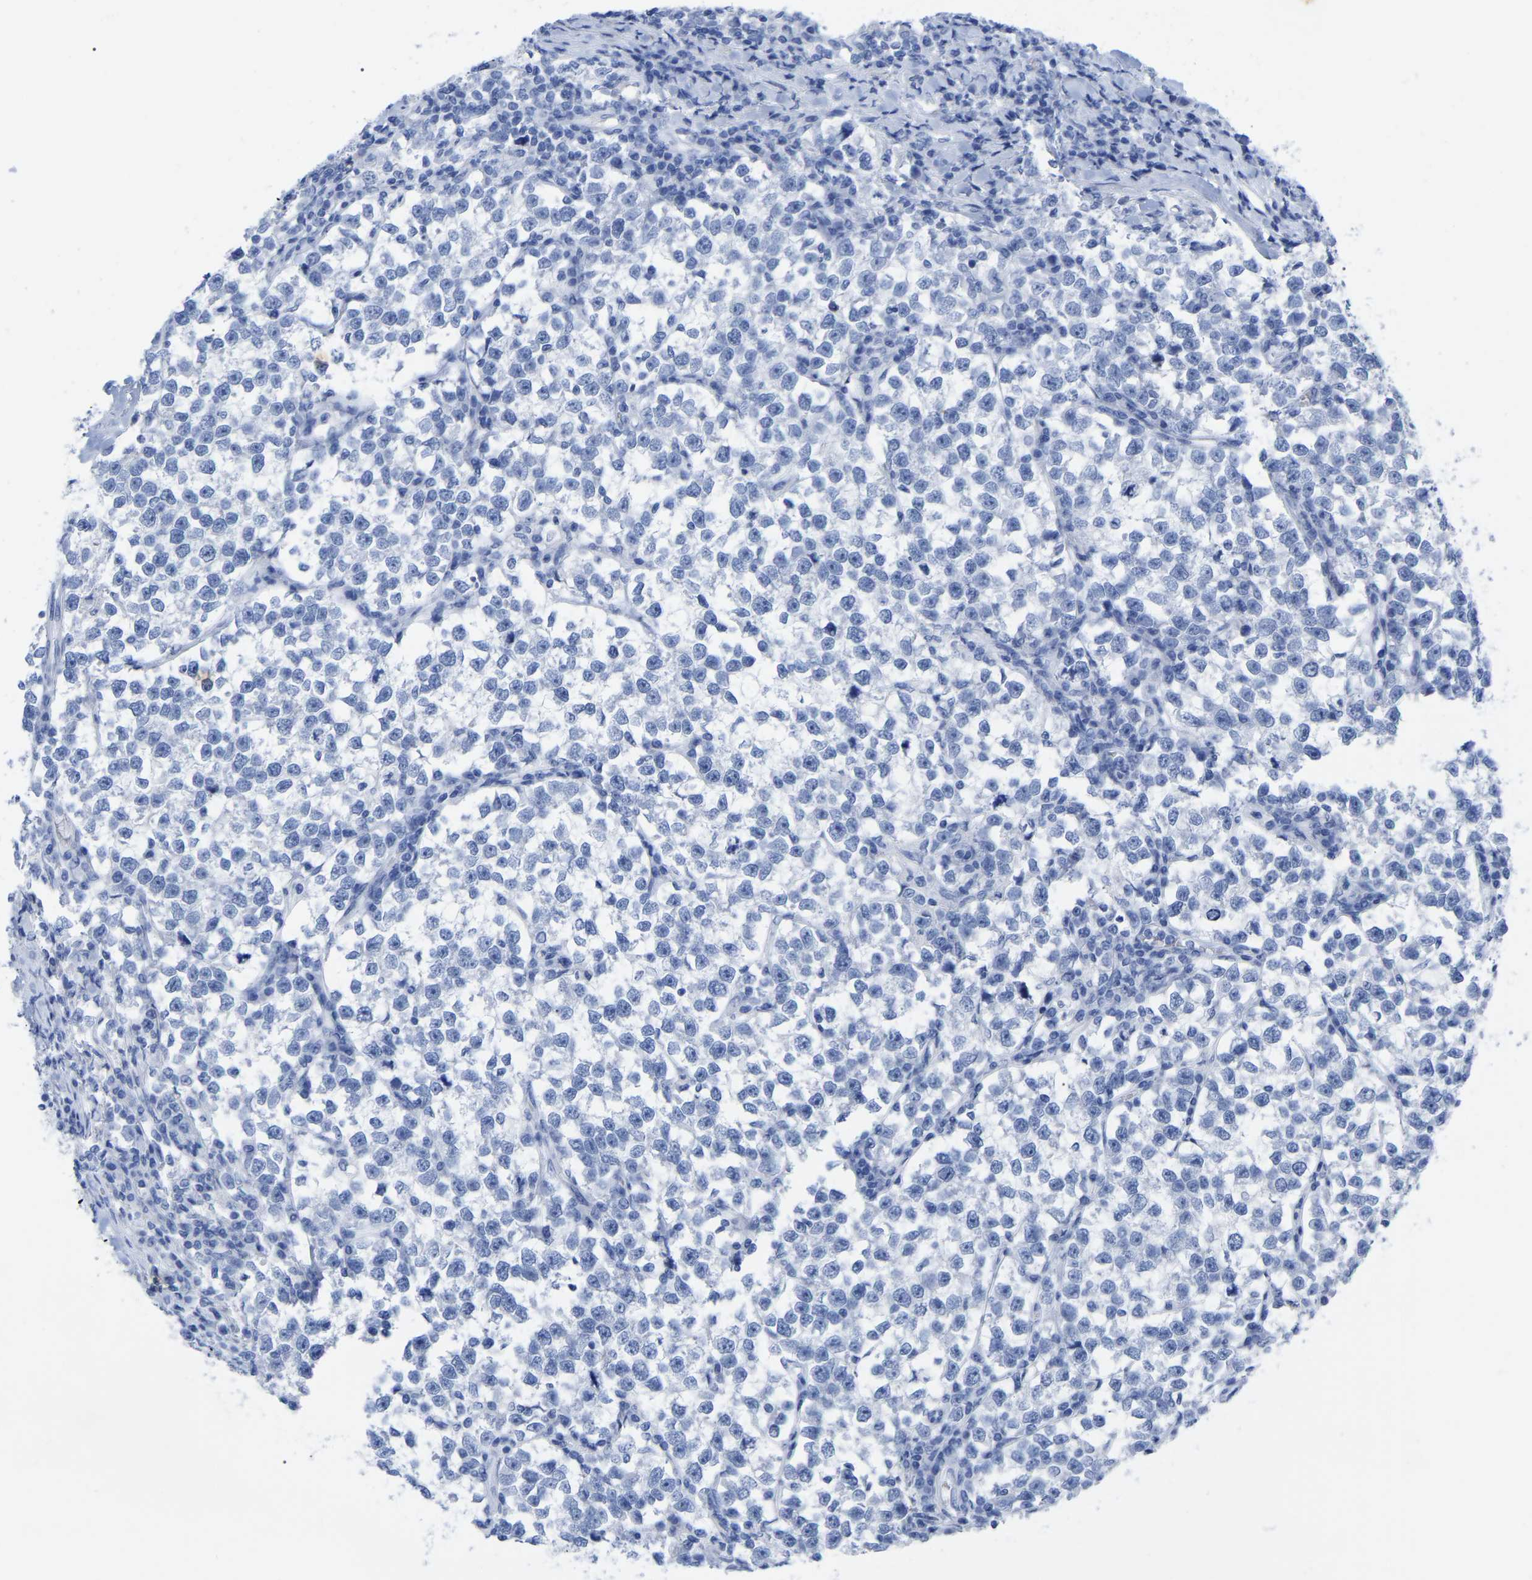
{"staining": {"intensity": "negative", "quantity": "none", "location": "none"}, "tissue": "testis cancer", "cell_type": "Tumor cells", "image_type": "cancer", "snomed": [{"axis": "morphology", "description": "Normal tissue, NOS"}, {"axis": "morphology", "description": "Seminoma, NOS"}, {"axis": "topography", "description": "Testis"}], "caption": "Immunohistochemistry (IHC) of human seminoma (testis) shows no staining in tumor cells. (Brightfield microscopy of DAB (3,3'-diaminobenzidine) immunohistochemistry at high magnification).", "gene": "HAPLN1", "patient": {"sex": "male", "age": 43}}